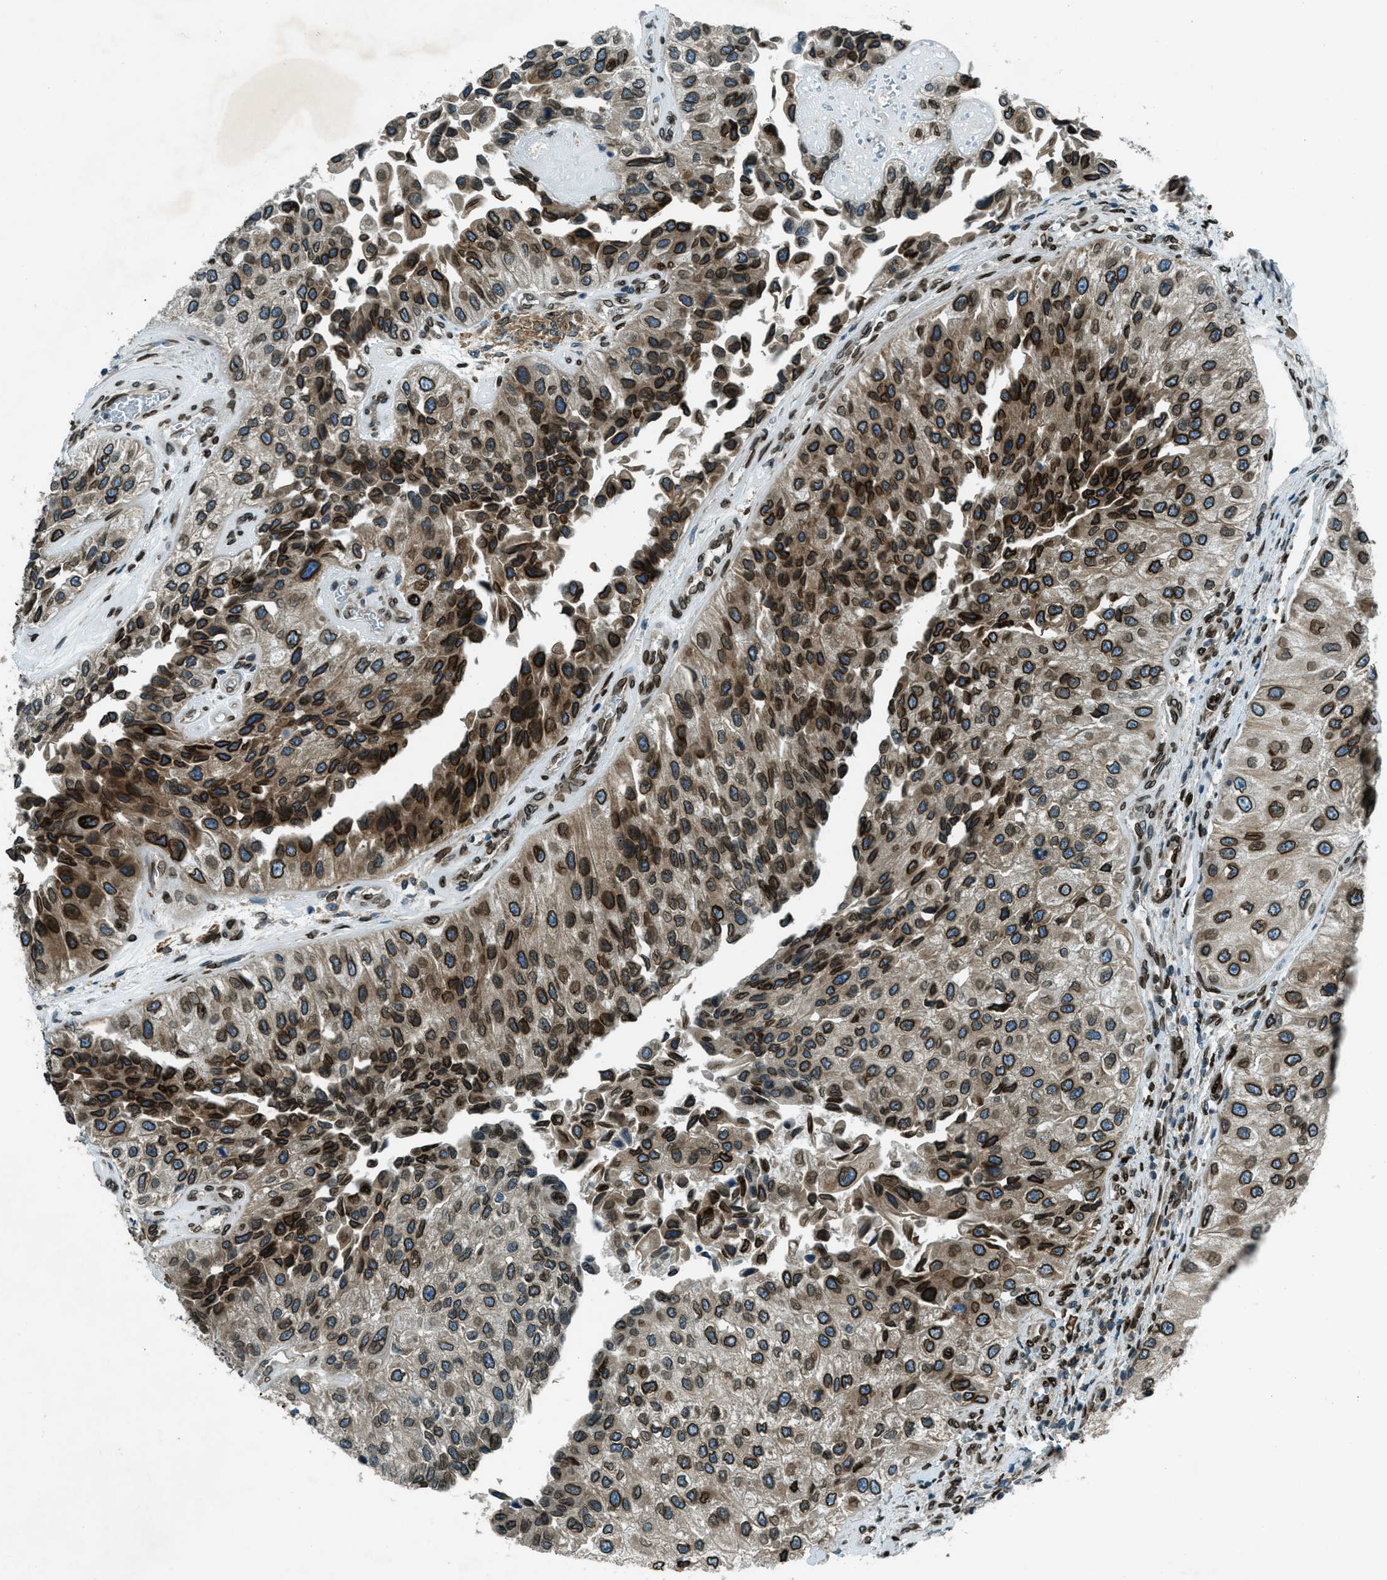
{"staining": {"intensity": "strong", "quantity": ">75%", "location": "cytoplasmic/membranous,nuclear"}, "tissue": "urothelial cancer", "cell_type": "Tumor cells", "image_type": "cancer", "snomed": [{"axis": "morphology", "description": "Urothelial carcinoma, High grade"}, {"axis": "topography", "description": "Kidney"}, {"axis": "topography", "description": "Urinary bladder"}], "caption": "Immunohistochemistry (IHC) (DAB) staining of human urothelial cancer reveals strong cytoplasmic/membranous and nuclear protein expression in about >75% of tumor cells.", "gene": "LEMD2", "patient": {"sex": "male", "age": 77}}